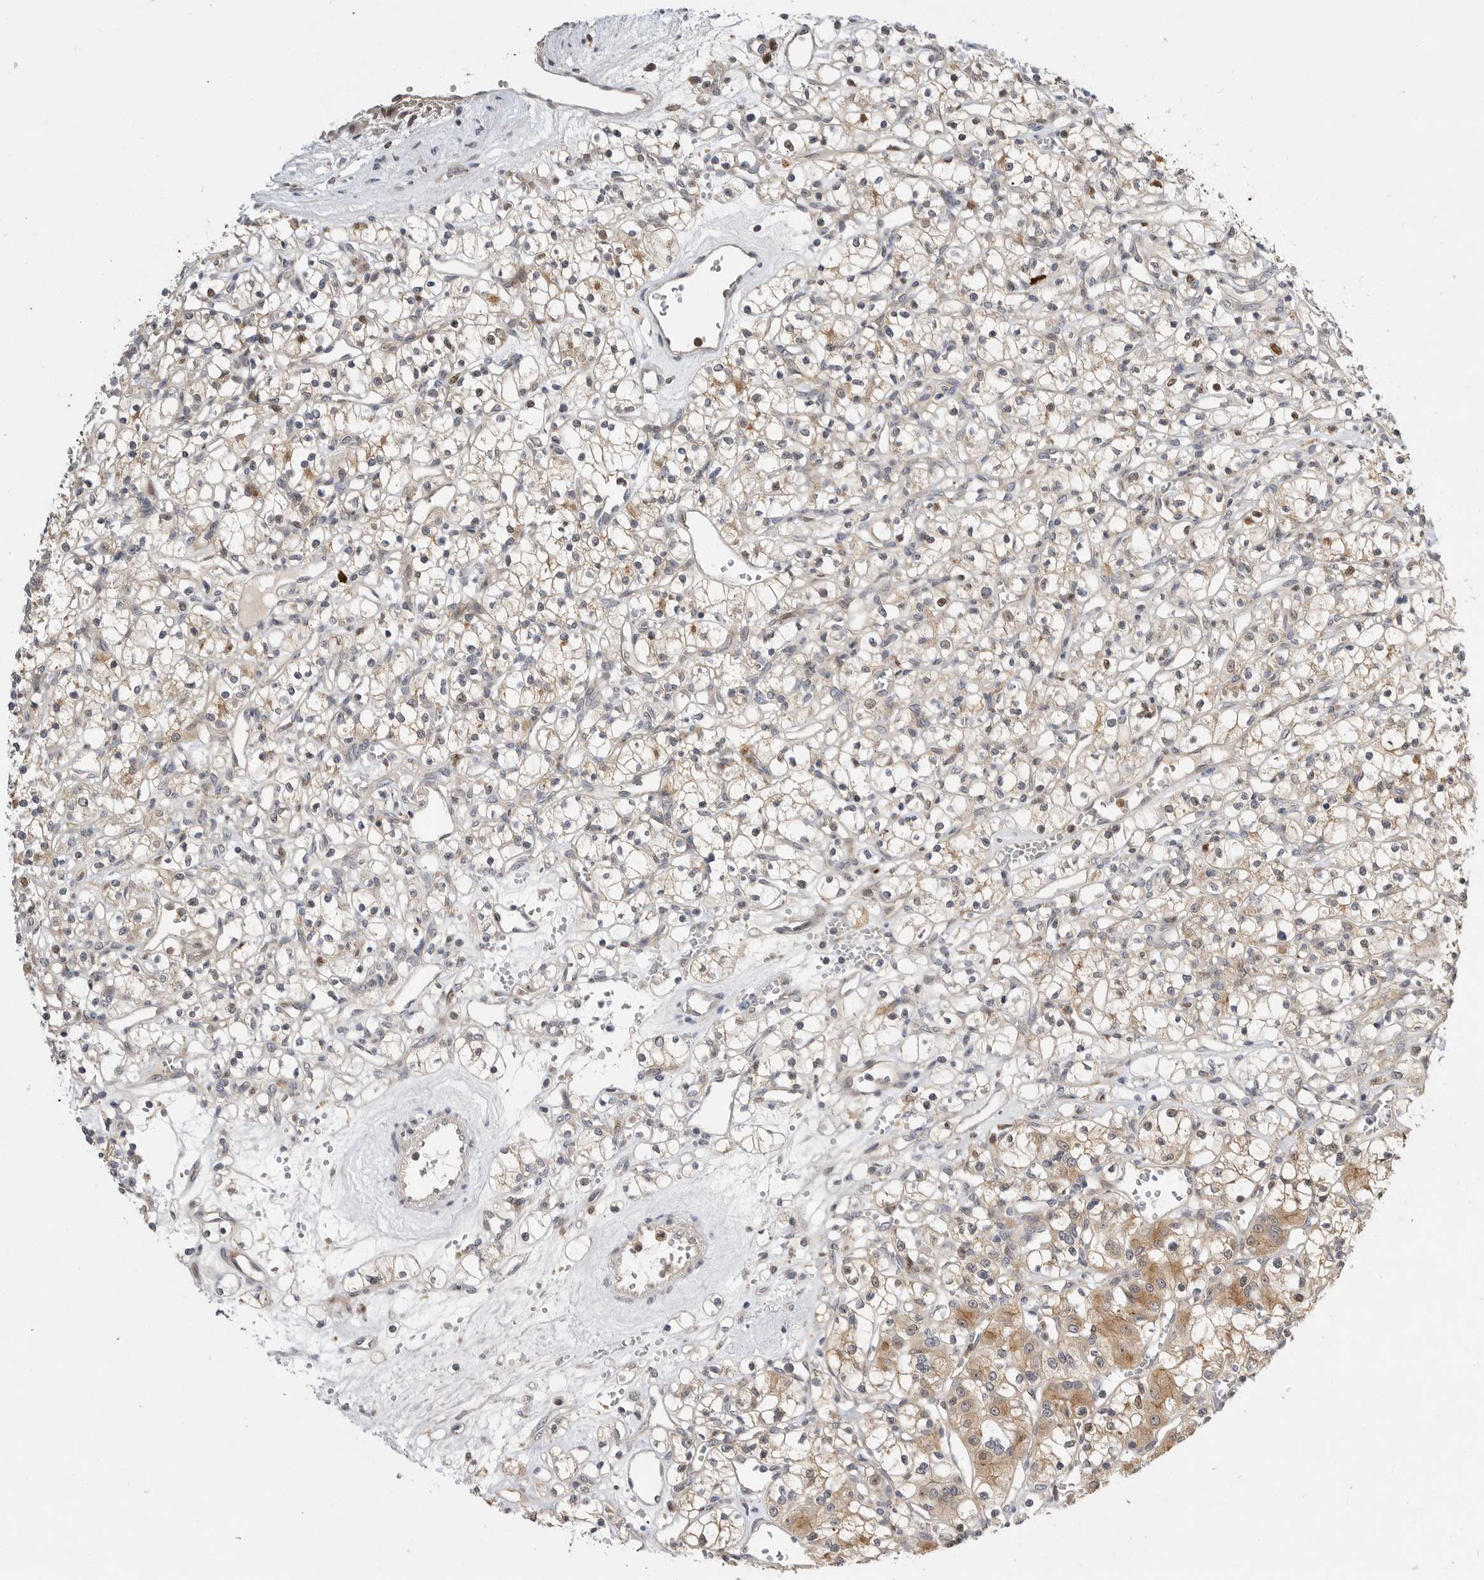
{"staining": {"intensity": "moderate", "quantity": "25%-75%", "location": "cytoplasmic/membranous"}, "tissue": "renal cancer", "cell_type": "Tumor cells", "image_type": "cancer", "snomed": [{"axis": "morphology", "description": "Adenocarcinoma, NOS"}, {"axis": "topography", "description": "Kidney"}], "caption": "Immunohistochemistry (DAB (3,3'-diaminobenzidine)) staining of renal cancer shows moderate cytoplasmic/membranous protein expression in approximately 25%-75% of tumor cells.", "gene": "CSNK1G3", "patient": {"sex": "female", "age": 59}}